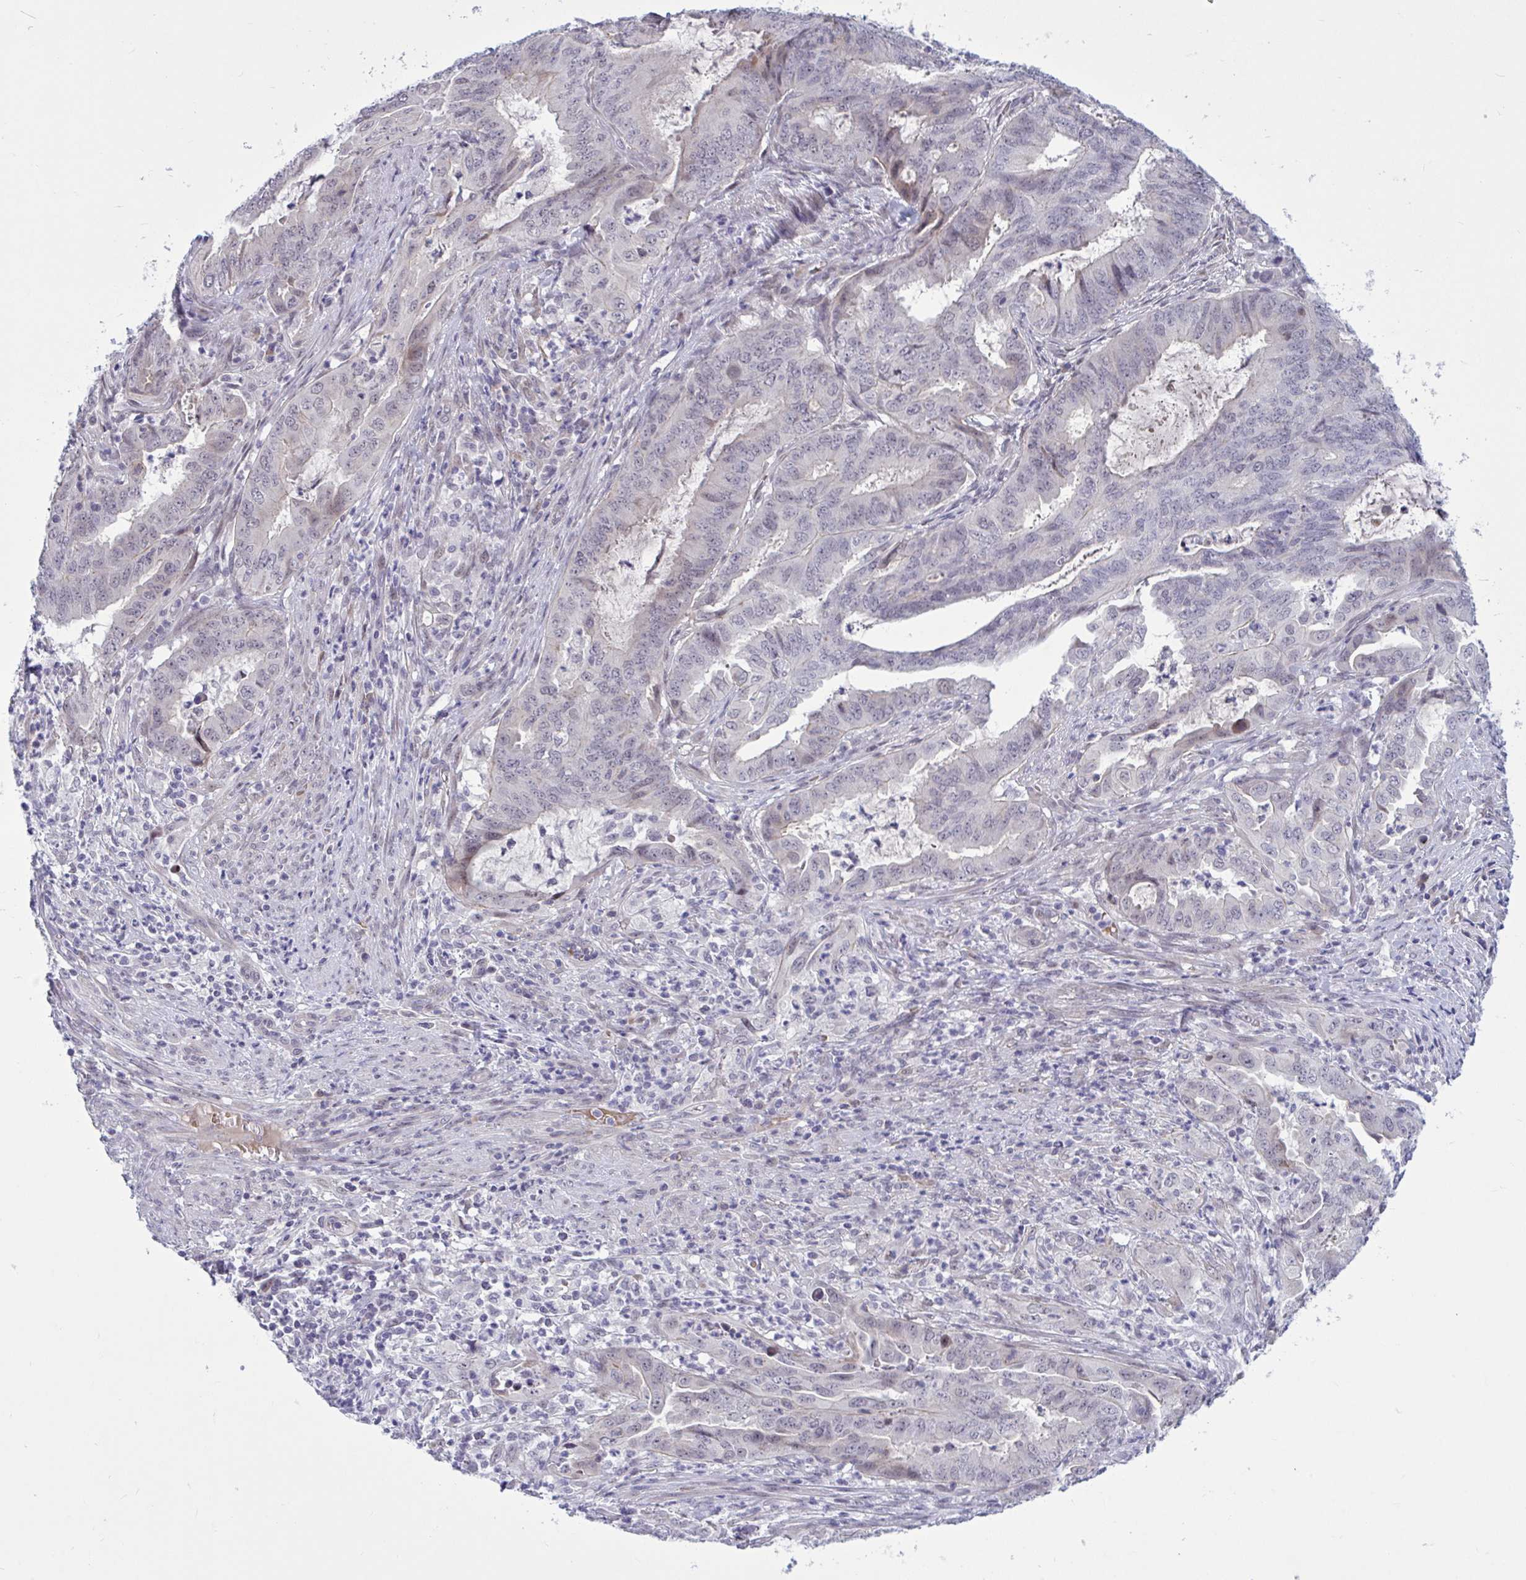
{"staining": {"intensity": "negative", "quantity": "none", "location": "none"}, "tissue": "endometrial cancer", "cell_type": "Tumor cells", "image_type": "cancer", "snomed": [{"axis": "morphology", "description": "Adenocarcinoma, NOS"}, {"axis": "topography", "description": "Endometrium"}], "caption": "This is a micrograph of IHC staining of endometrial cancer (adenocarcinoma), which shows no expression in tumor cells. The staining is performed using DAB (3,3'-diaminobenzidine) brown chromogen with nuclei counter-stained in using hematoxylin.", "gene": "CNGB3", "patient": {"sex": "female", "age": 51}}